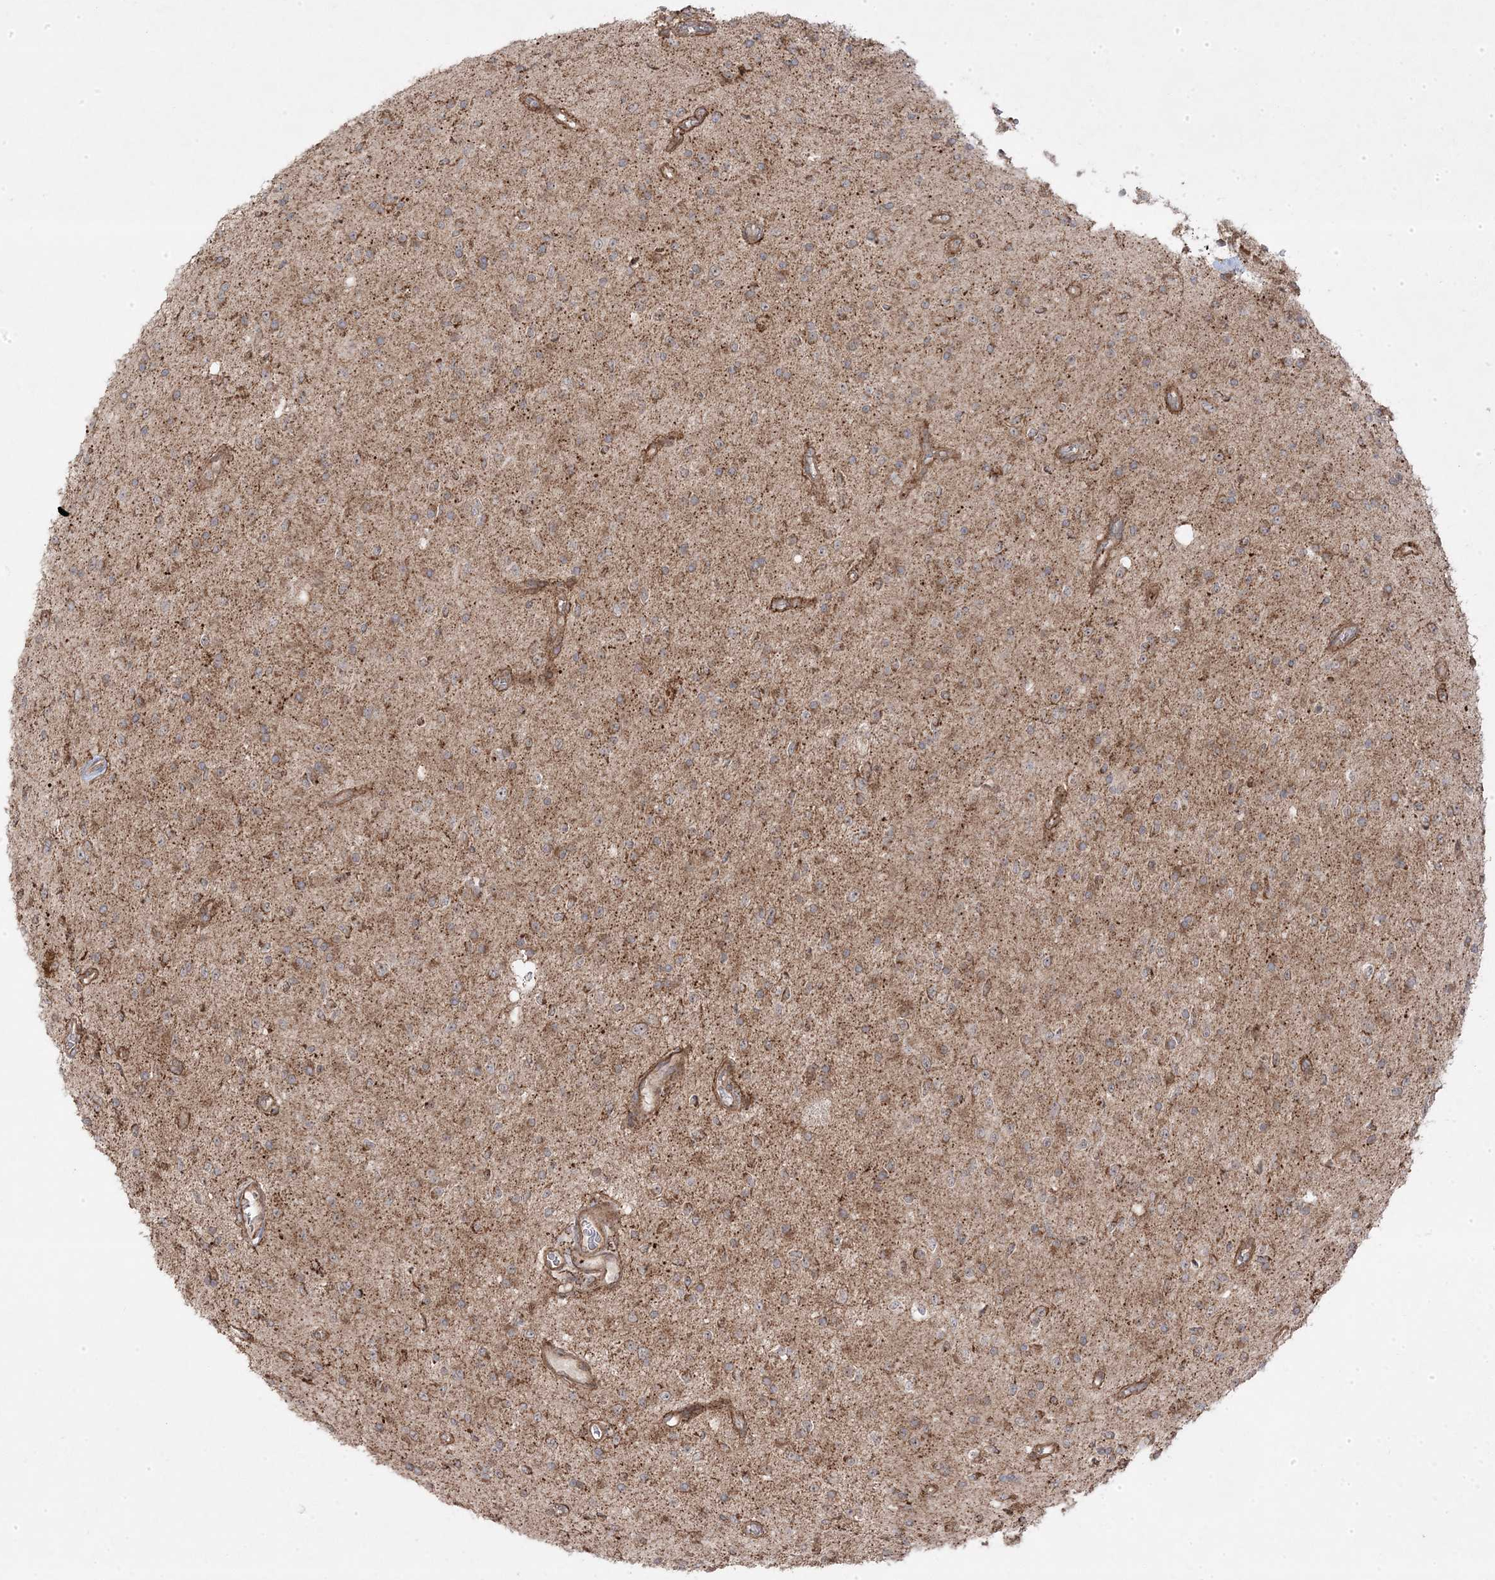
{"staining": {"intensity": "weak", "quantity": ">75%", "location": "cytoplasmic/membranous"}, "tissue": "glioma", "cell_type": "Tumor cells", "image_type": "cancer", "snomed": [{"axis": "morphology", "description": "Glioma, malignant, High grade"}, {"axis": "topography", "description": "Brain"}], "caption": "Human glioma stained with a protein marker displays weak staining in tumor cells.", "gene": "CLUAP1", "patient": {"sex": "male", "age": 34}}